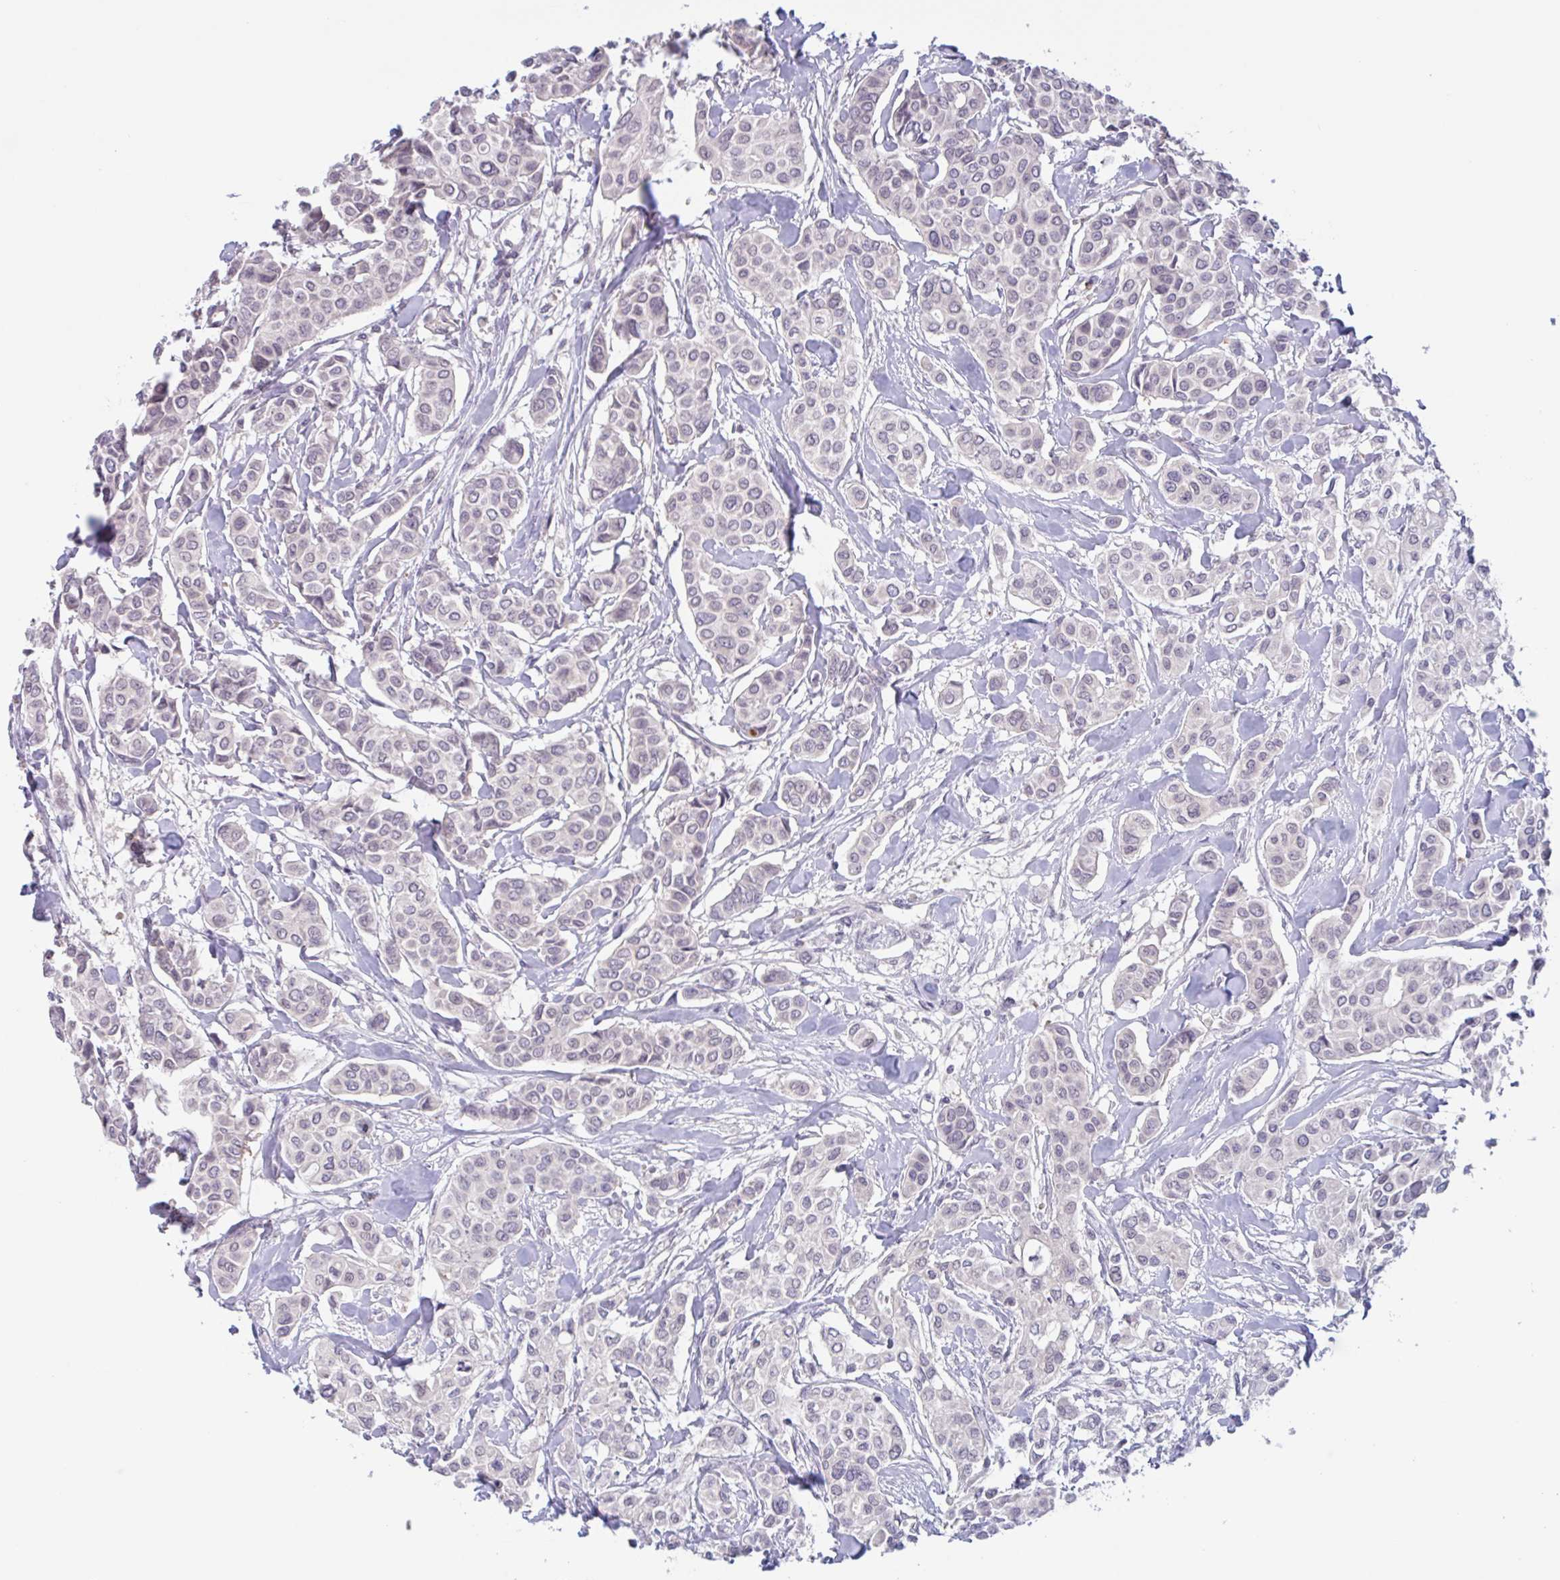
{"staining": {"intensity": "negative", "quantity": "none", "location": "none"}, "tissue": "breast cancer", "cell_type": "Tumor cells", "image_type": "cancer", "snomed": [{"axis": "morphology", "description": "Lobular carcinoma"}, {"axis": "topography", "description": "Breast"}], "caption": "Photomicrograph shows no significant protein expression in tumor cells of breast cancer.", "gene": "RHAG", "patient": {"sex": "female", "age": 51}}